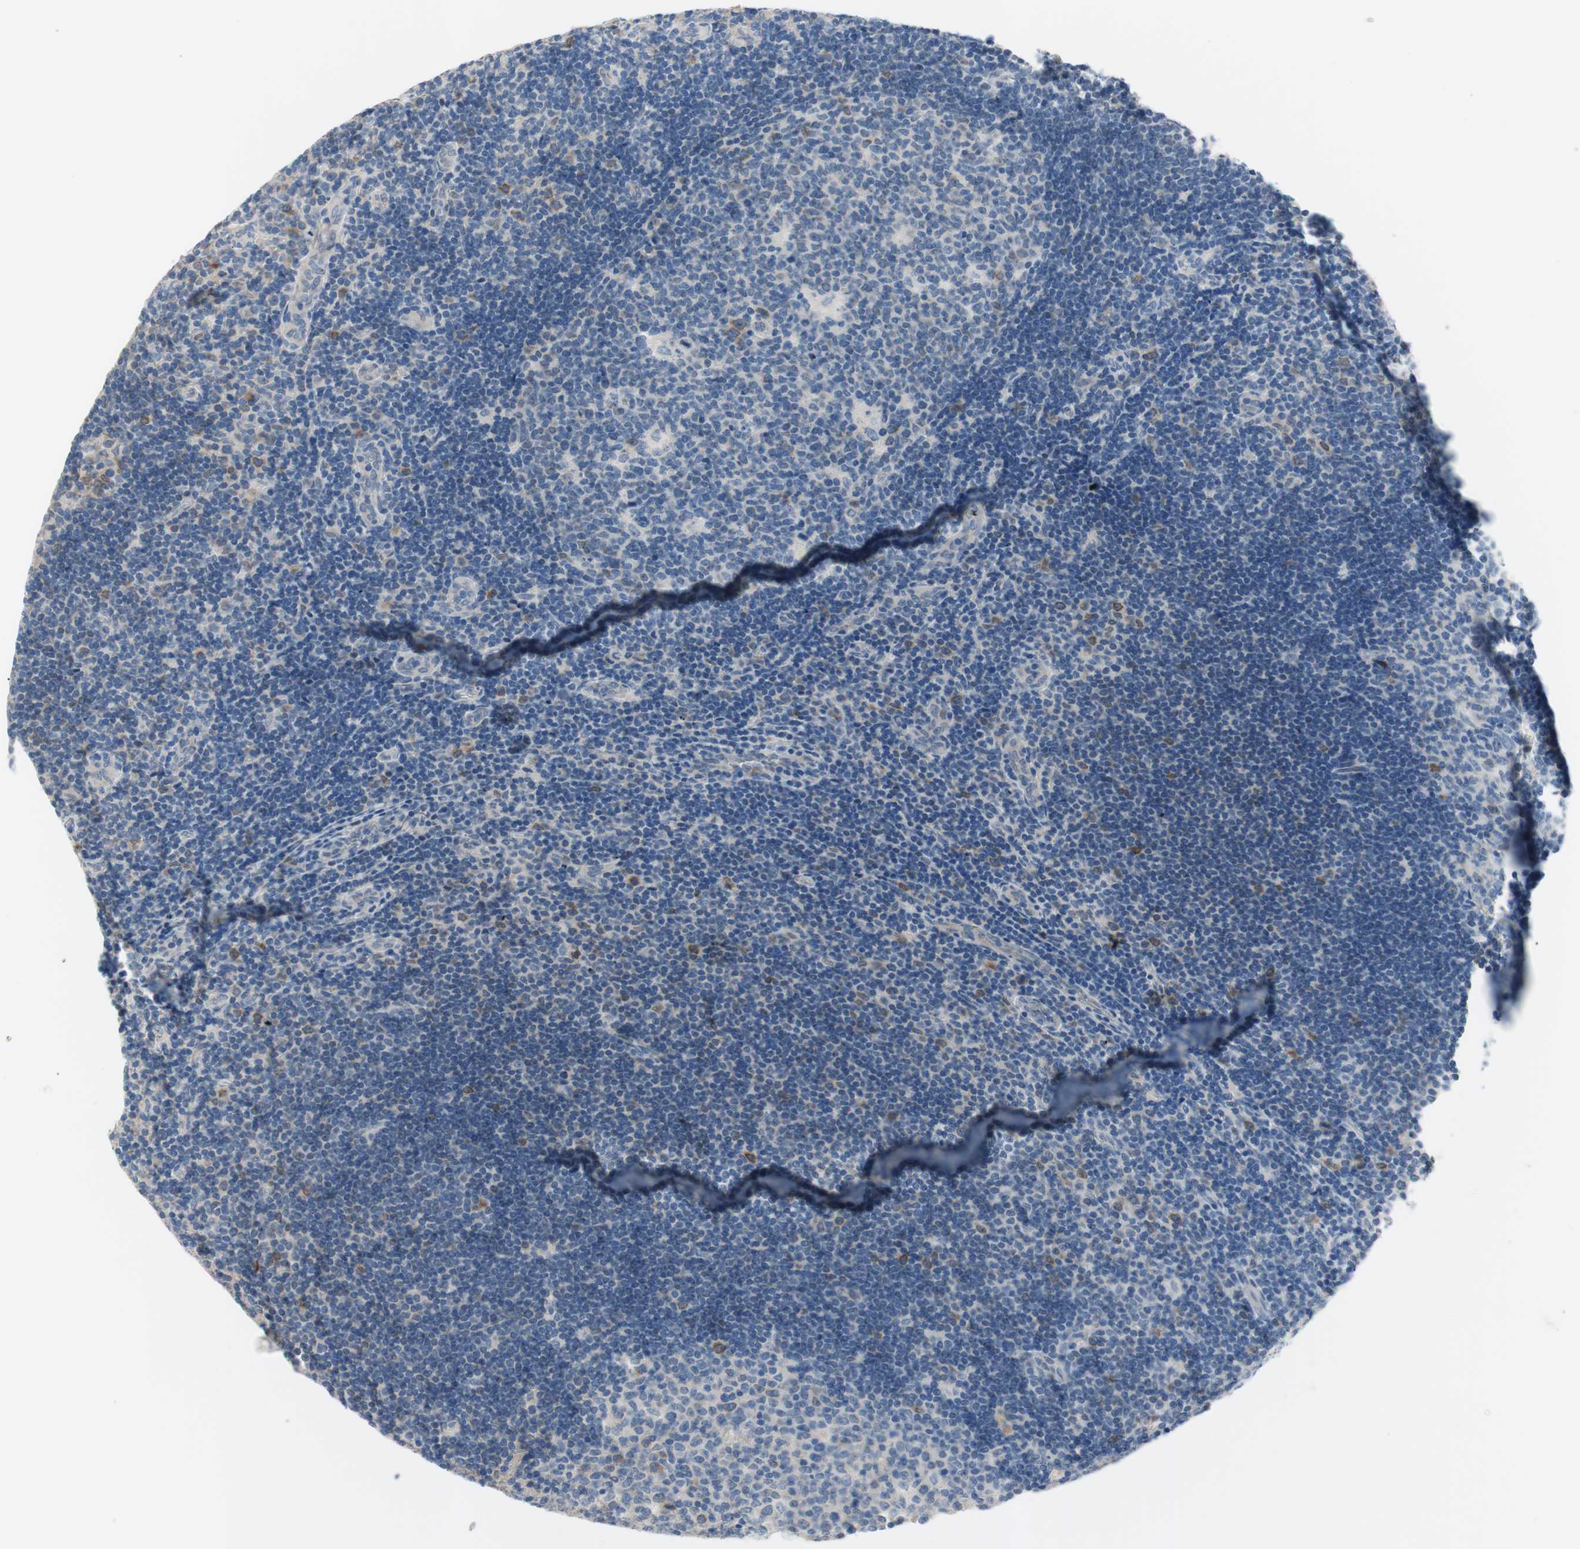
{"staining": {"intensity": "negative", "quantity": "none", "location": "none"}, "tissue": "lymph node", "cell_type": "Germinal center cells", "image_type": "normal", "snomed": [{"axis": "morphology", "description": "Normal tissue, NOS"}, {"axis": "topography", "description": "Lymph node"}, {"axis": "topography", "description": "Salivary gland"}], "caption": "High magnification brightfield microscopy of normal lymph node stained with DAB (brown) and counterstained with hematoxylin (blue): germinal center cells show no significant expression.", "gene": "FDFT1", "patient": {"sex": "male", "age": 8}}